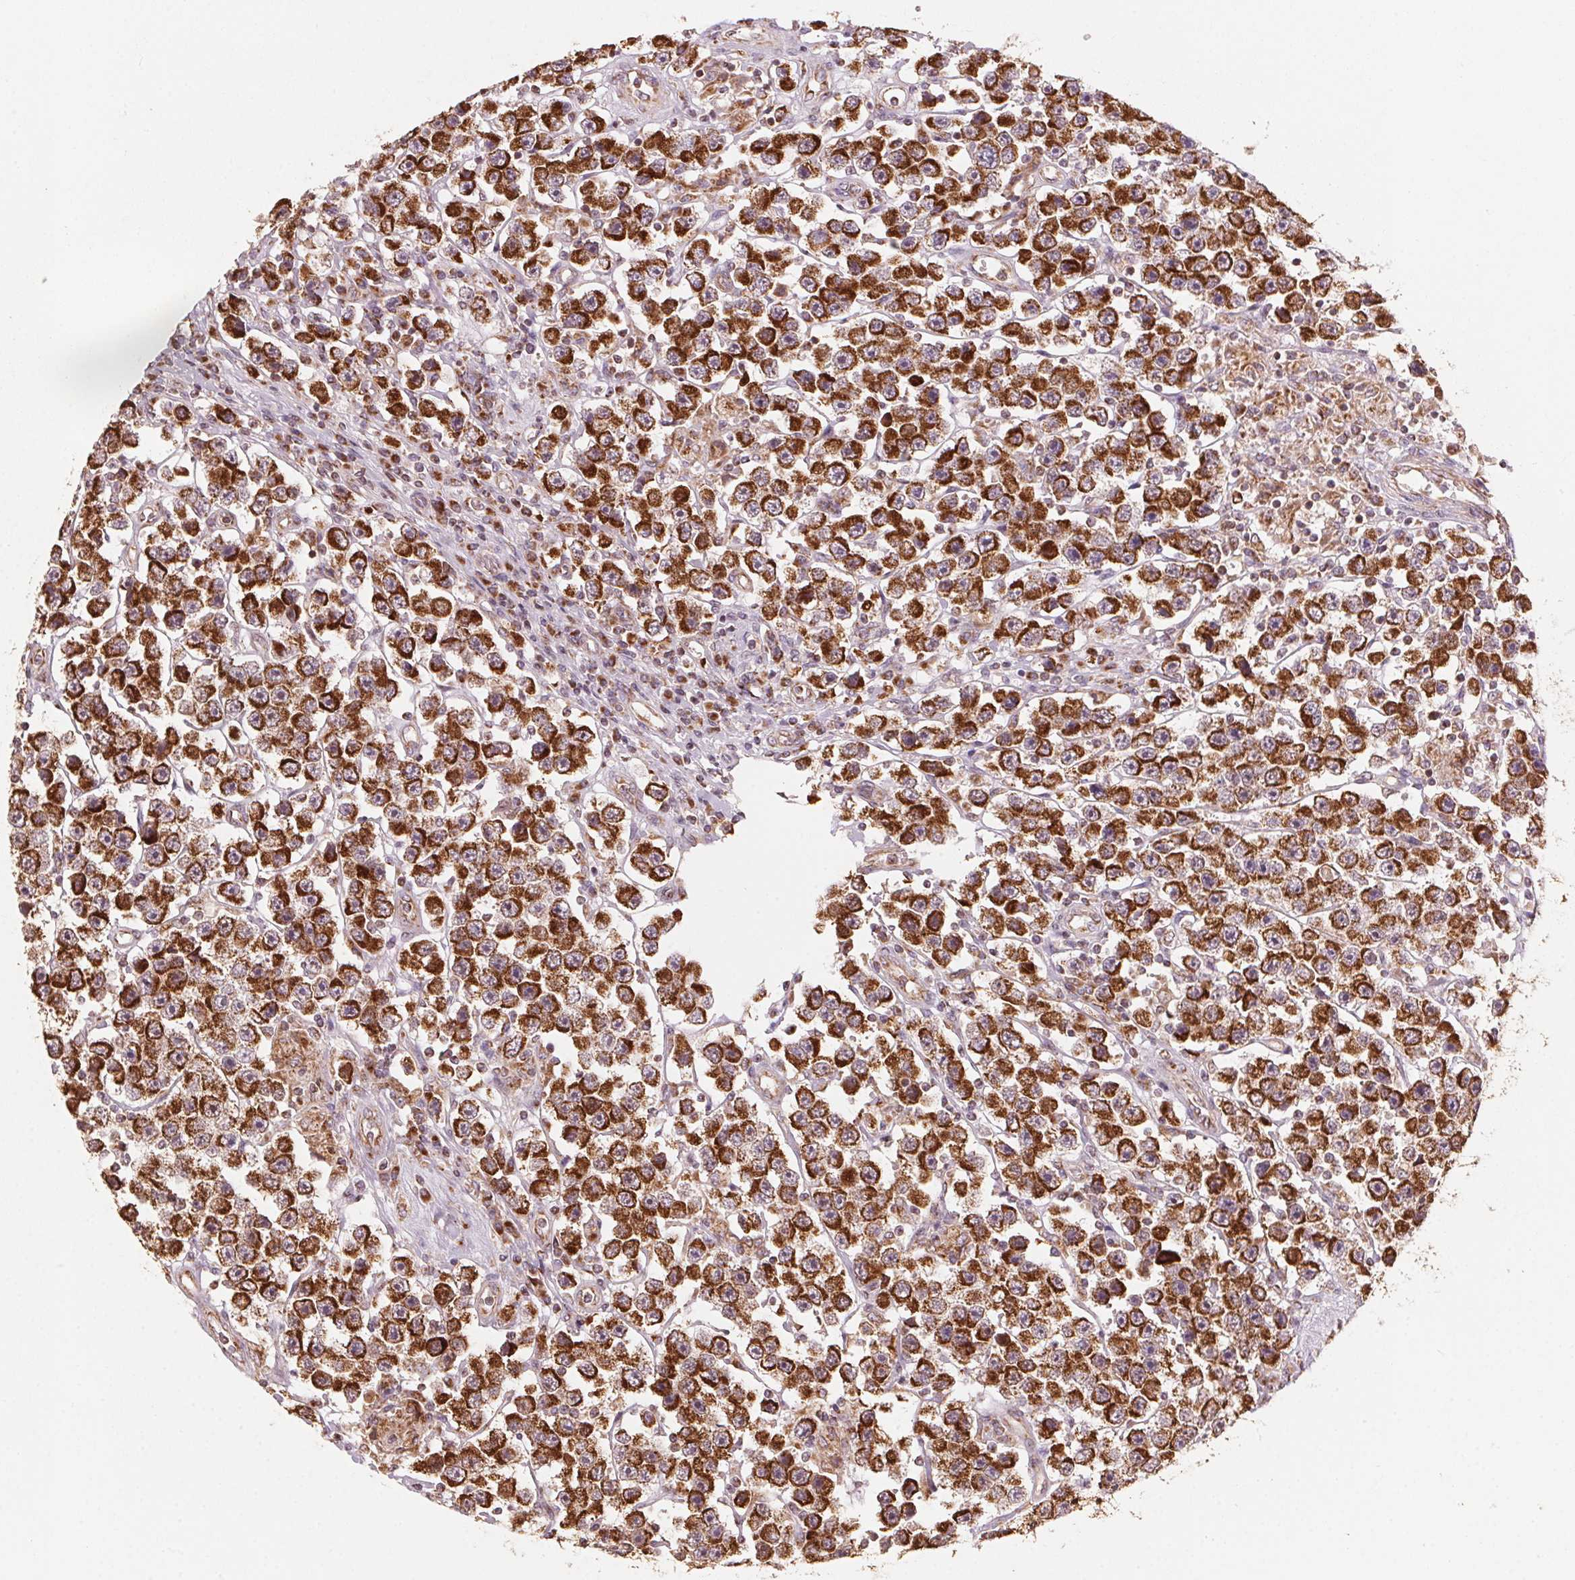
{"staining": {"intensity": "strong", "quantity": ">75%", "location": "cytoplasmic/membranous"}, "tissue": "testis cancer", "cell_type": "Tumor cells", "image_type": "cancer", "snomed": [{"axis": "morphology", "description": "Seminoma, NOS"}, {"axis": "topography", "description": "Testis"}], "caption": "IHC of human testis cancer exhibits high levels of strong cytoplasmic/membranous positivity in approximately >75% of tumor cells.", "gene": "TOMM70", "patient": {"sex": "male", "age": 45}}